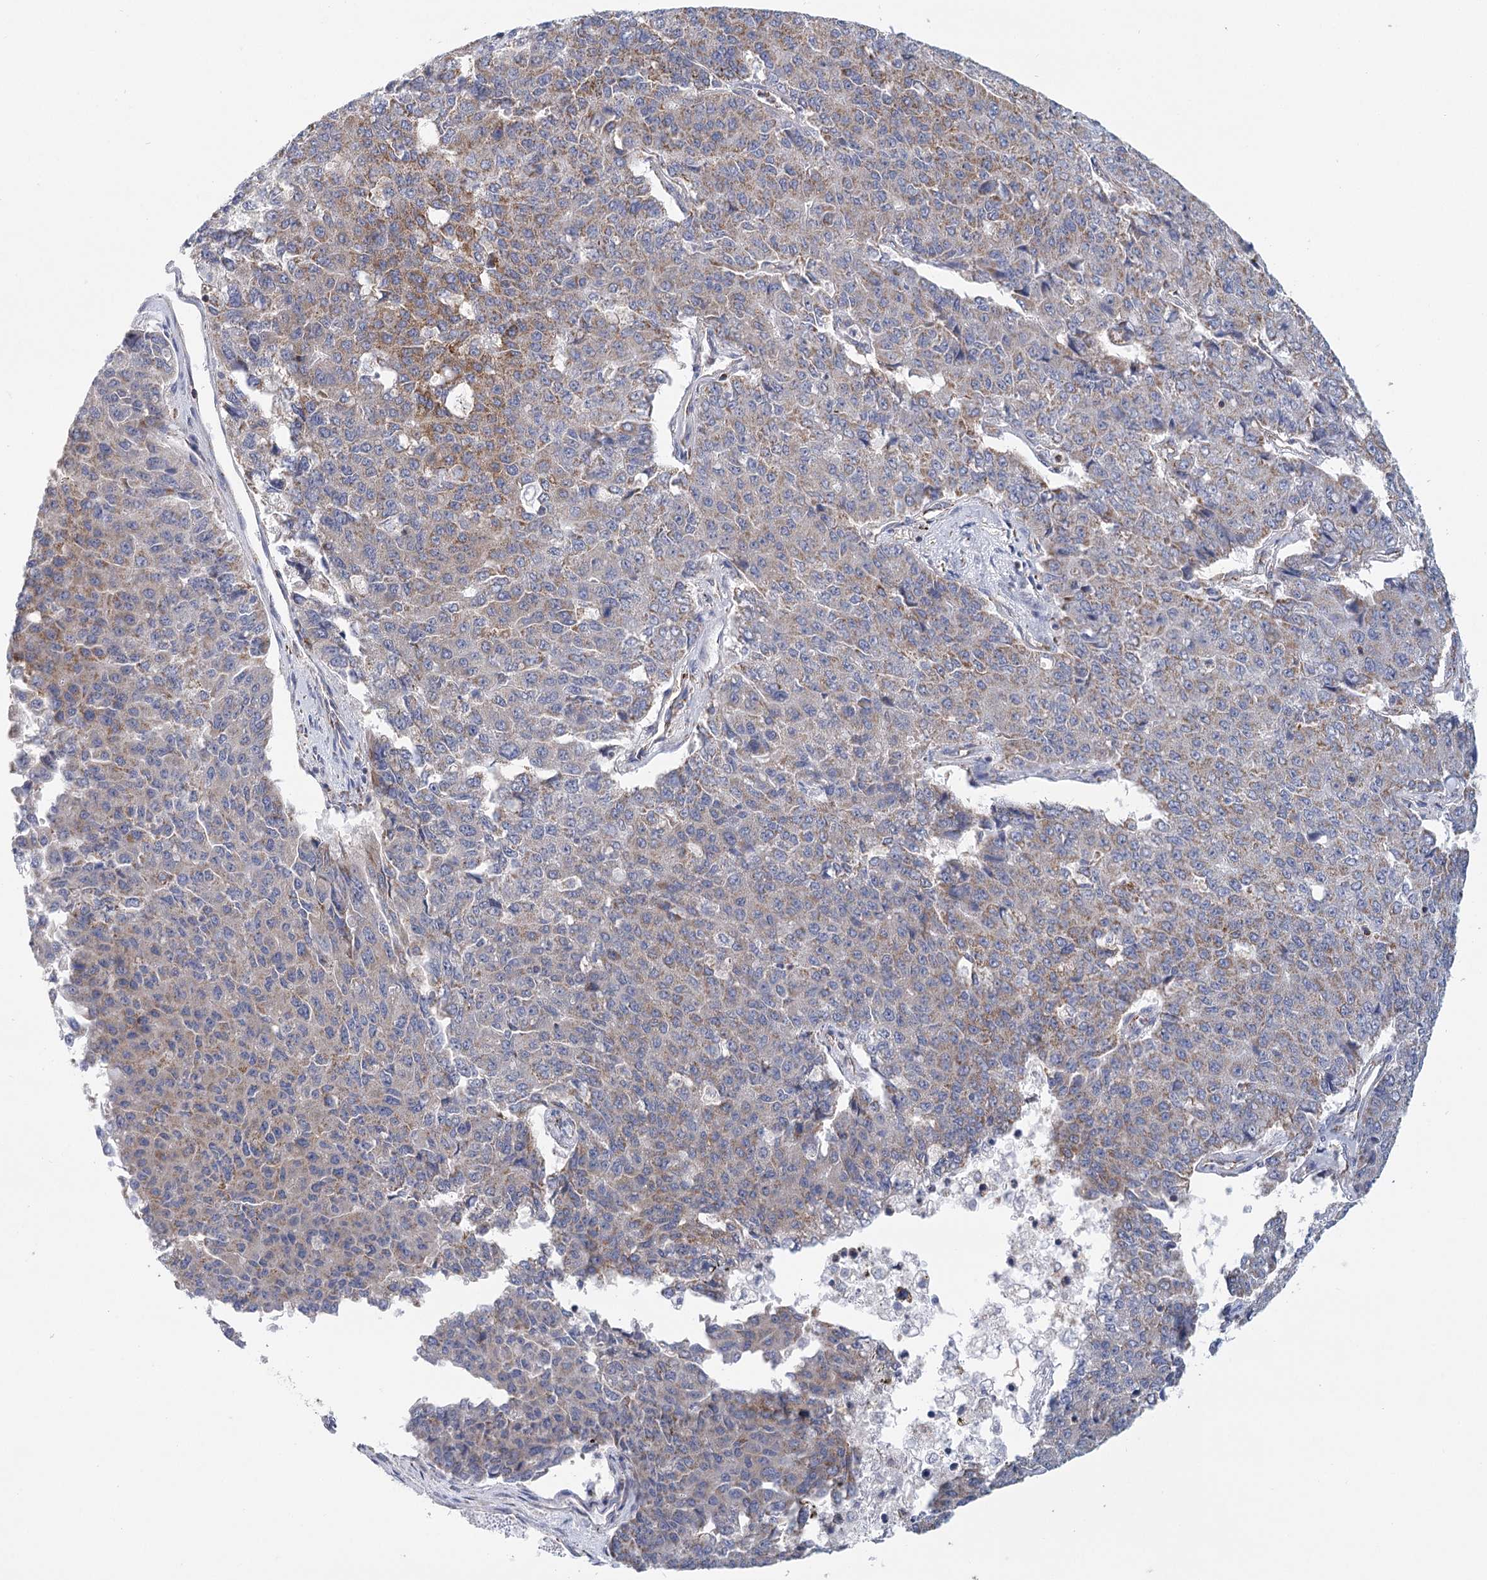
{"staining": {"intensity": "moderate", "quantity": "<25%", "location": "cytoplasmic/membranous"}, "tissue": "pancreatic cancer", "cell_type": "Tumor cells", "image_type": "cancer", "snomed": [{"axis": "morphology", "description": "Adenocarcinoma, NOS"}, {"axis": "topography", "description": "Pancreas"}], "caption": "A brown stain highlights moderate cytoplasmic/membranous positivity of a protein in human pancreatic cancer tumor cells. (brown staining indicates protein expression, while blue staining denotes nuclei).", "gene": "LSS", "patient": {"sex": "male", "age": 50}}